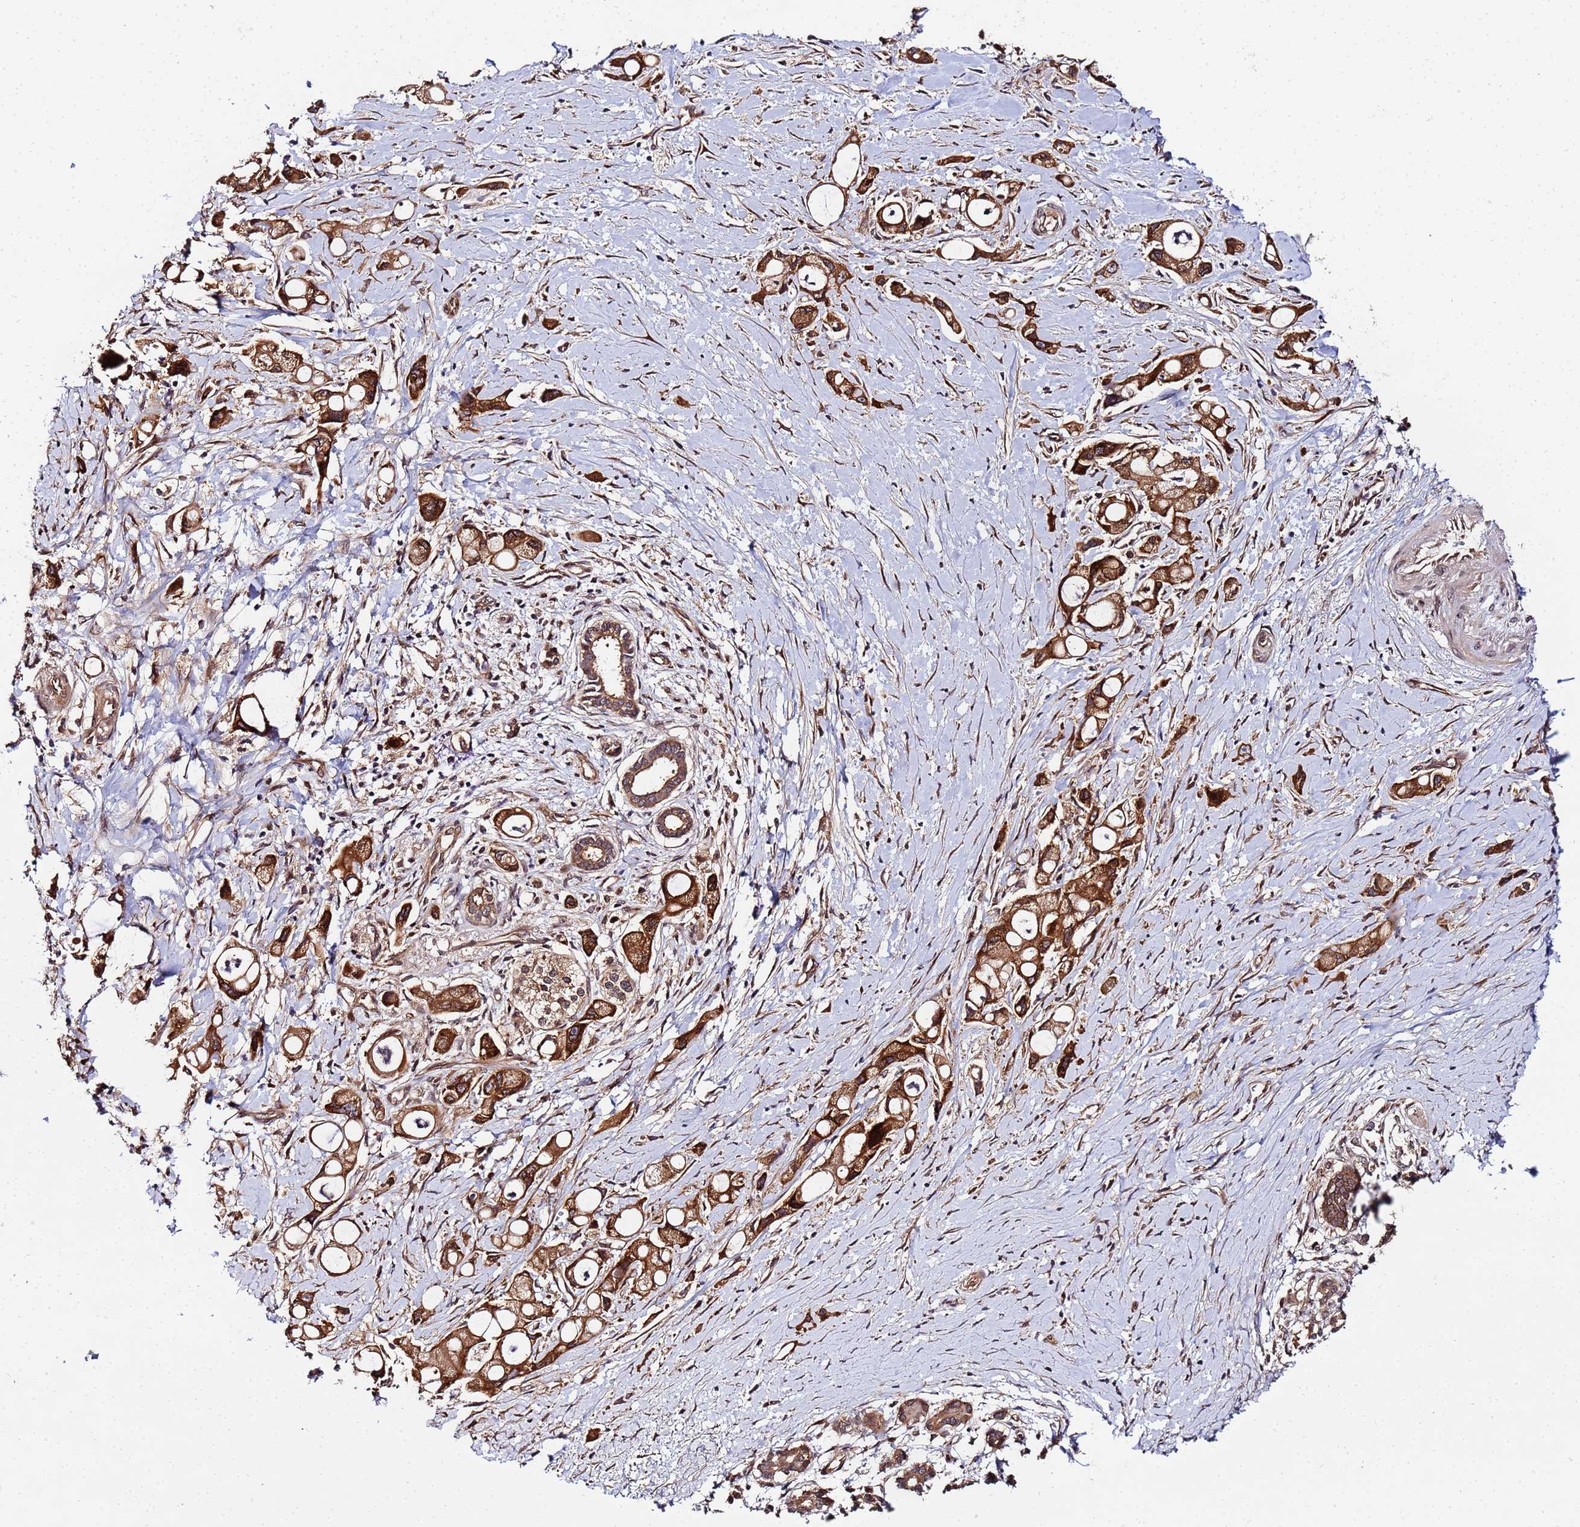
{"staining": {"intensity": "strong", "quantity": ">75%", "location": "cytoplasmic/membranous"}, "tissue": "pancreatic cancer", "cell_type": "Tumor cells", "image_type": "cancer", "snomed": [{"axis": "morphology", "description": "Adenocarcinoma, NOS"}, {"axis": "topography", "description": "Pancreas"}], "caption": "The histopathology image displays immunohistochemical staining of pancreatic cancer. There is strong cytoplasmic/membranous positivity is identified in approximately >75% of tumor cells.", "gene": "UNC93B1", "patient": {"sex": "male", "age": 68}}